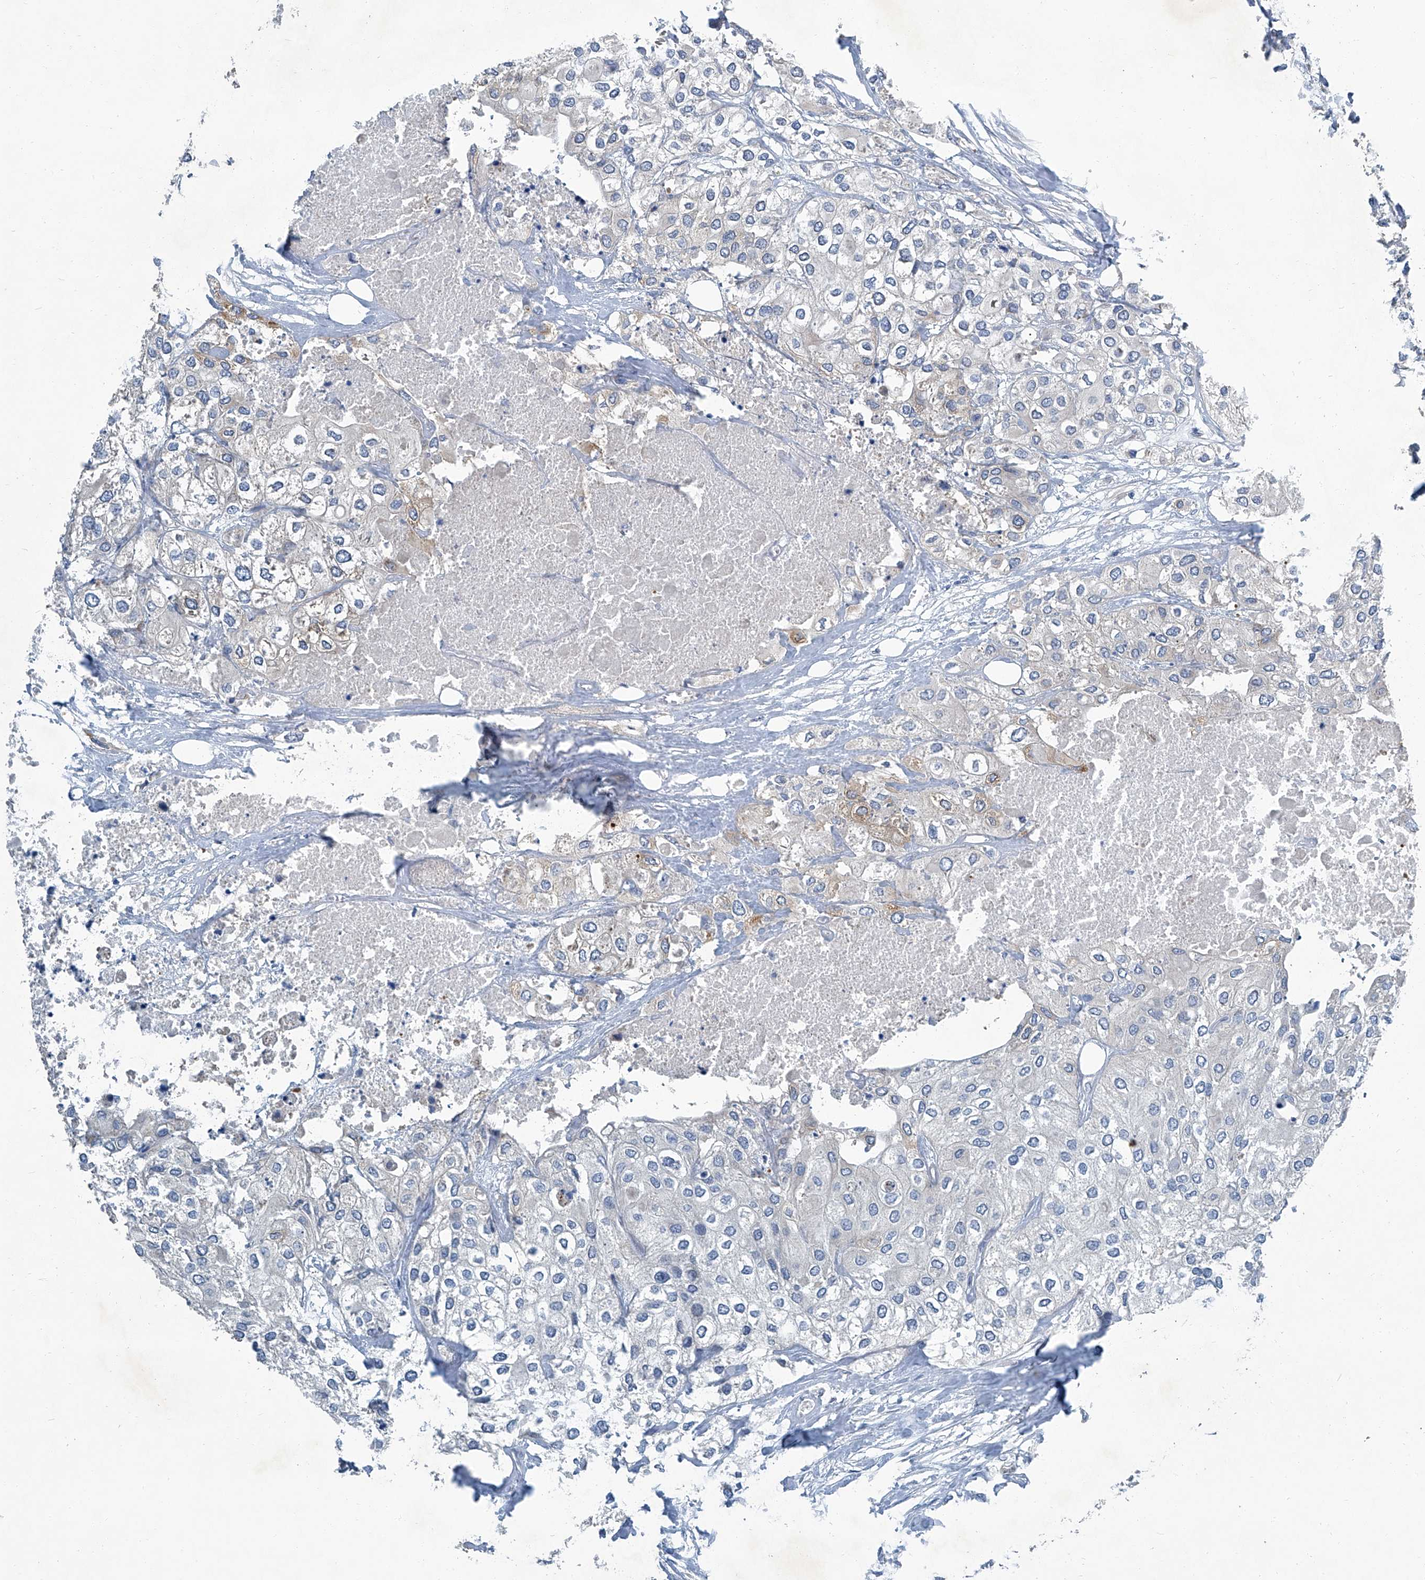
{"staining": {"intensity": "weak", "quantity": "<25%", "location": "cytoplasmic/membranous"}, "tissue": "urothelial cancer", "cell_type": "Tumor cells", "image_type": "cancer", "snomed": [{"axis": "morphology", "description": "Urothelial carcinoma, High grade"}, {"axis": "topography", "description": "Urinary bladder"}], "caption": "Human urothelial cancer stained for a protein using immunohistochemistry demonstrates no positivity in tumor cells.", "gene": "SLC26A11", "patient": {"sex": "male", "age": 64}}